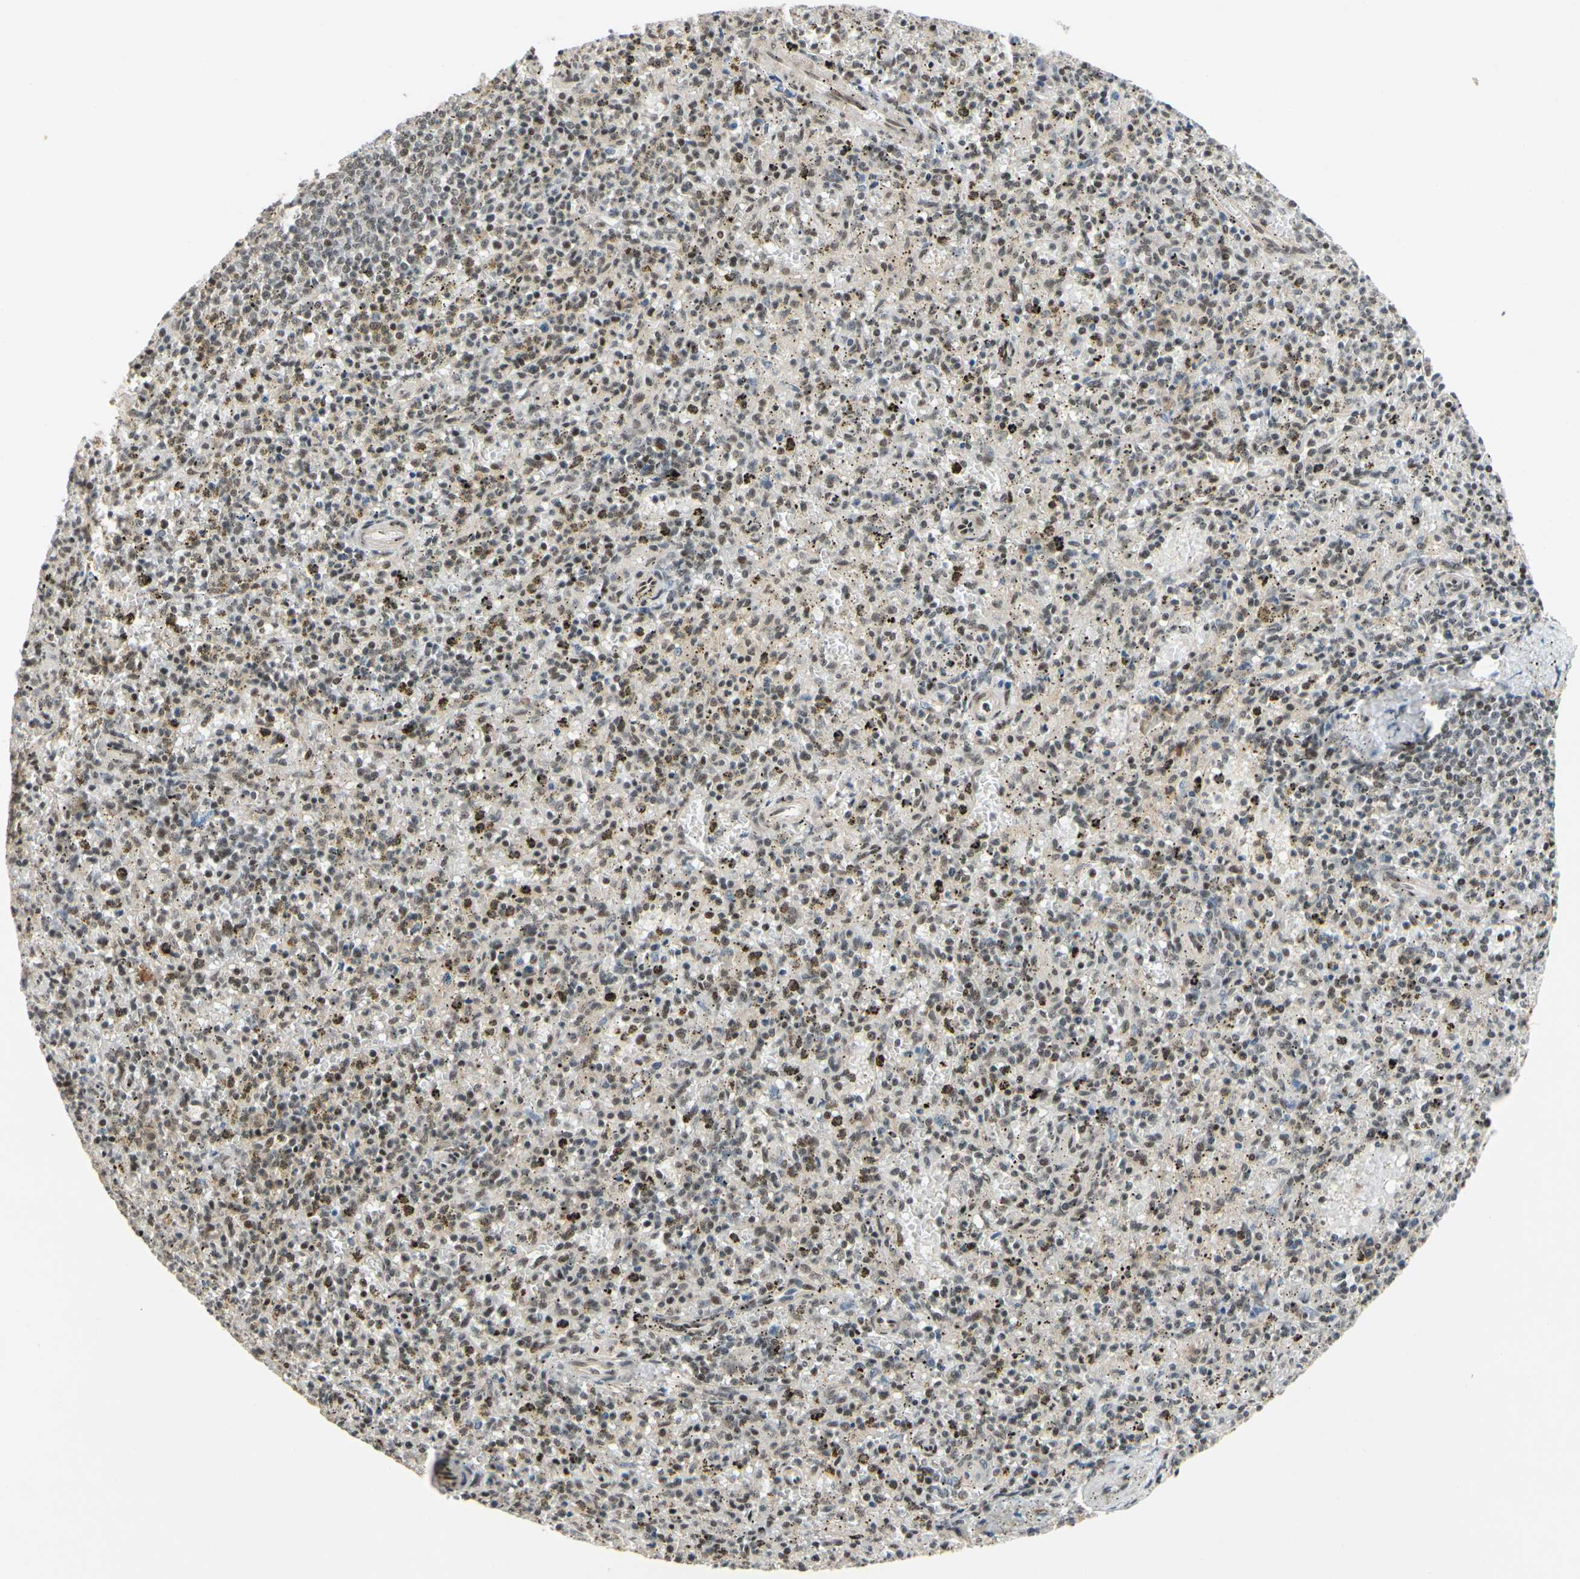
{"staining": {"intensity": "weak", "quantity": "25%-75%", "location": "nuclear"}, "tissue": "spleen", "cell_type": "Cells in red pulp", "image_type": "normal", "snomed": [{"axis": "morphology", "description": "Normal tissue, NOS"}, {"axis": "topography", "description": "Spleen"}], "caption": "High-power microscopy captured an immunohistochemistry (IHC) image of normal spleen, revealing weak nuclear staining in about 25%-75% of cells in red pulp.", "gene": "TAF4", "patient": {"sex": "male", "age": 72}}